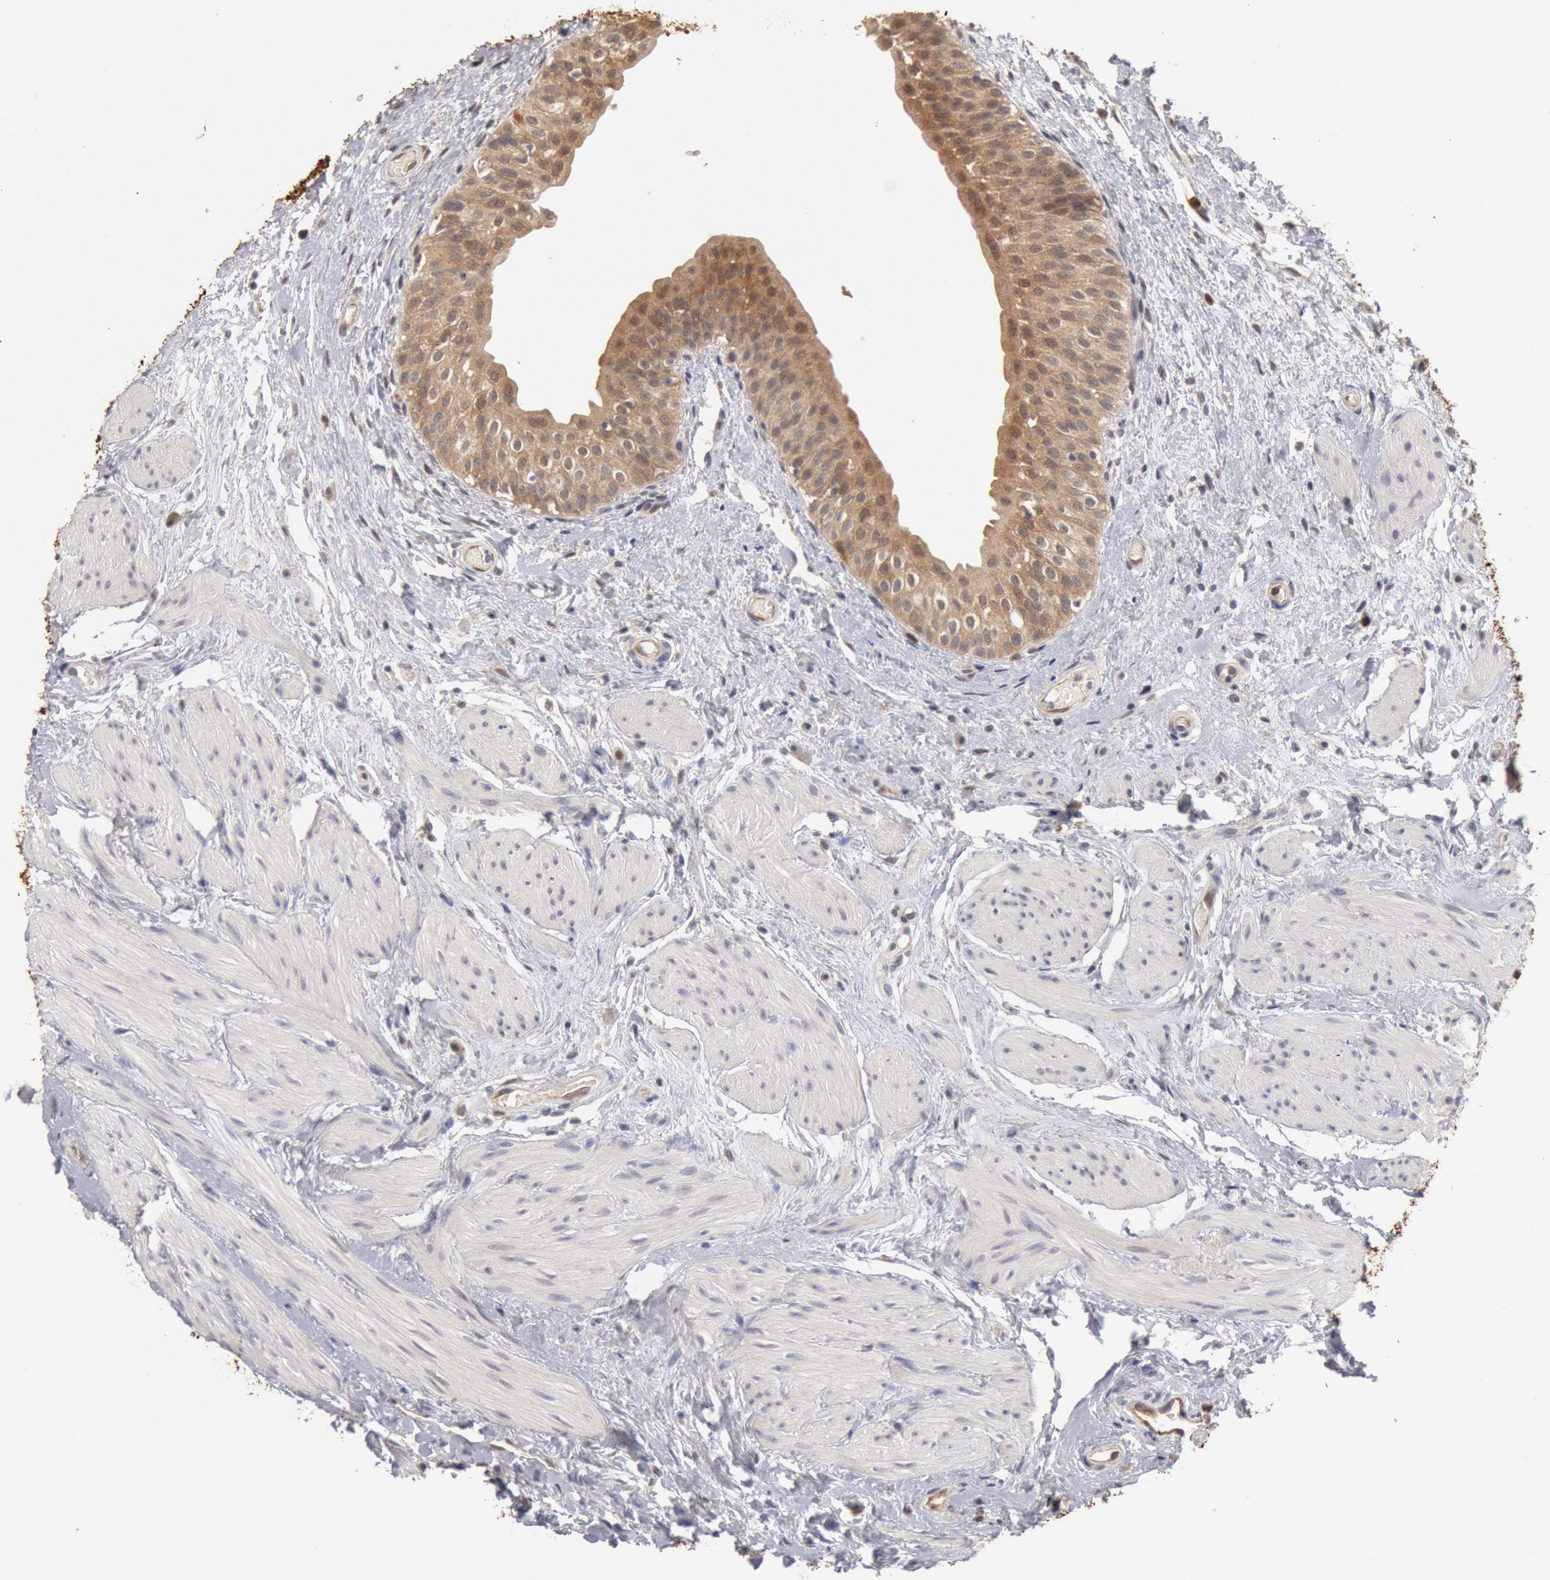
{"staining": {"intensity": "moderate", "quantity": ">75%", "location": "cytoplasmic/membranous"}, "tissue": "urinary bladder", "cell_type": "Urothelial cells", "image_type": "normal", "snomed": [{"axis": "morphology", "description": "Normal tissue, NOS"}, {"axis": "topography", "description": "Urinary bladder"}], "caption": "Urothelial cells demonstrate medium levels of moderate cytoplasmic/membranous expression in about >75% of cells in benign urinary bladder. The protein is stained brown, and the nuclei are stained in blue (DAB (3,3'-diaminobenzidine) IHC with brightfield microscopy, high magnification).", "gene": "DNAJA1", "patient": {"sex": "female", "age": 55}}